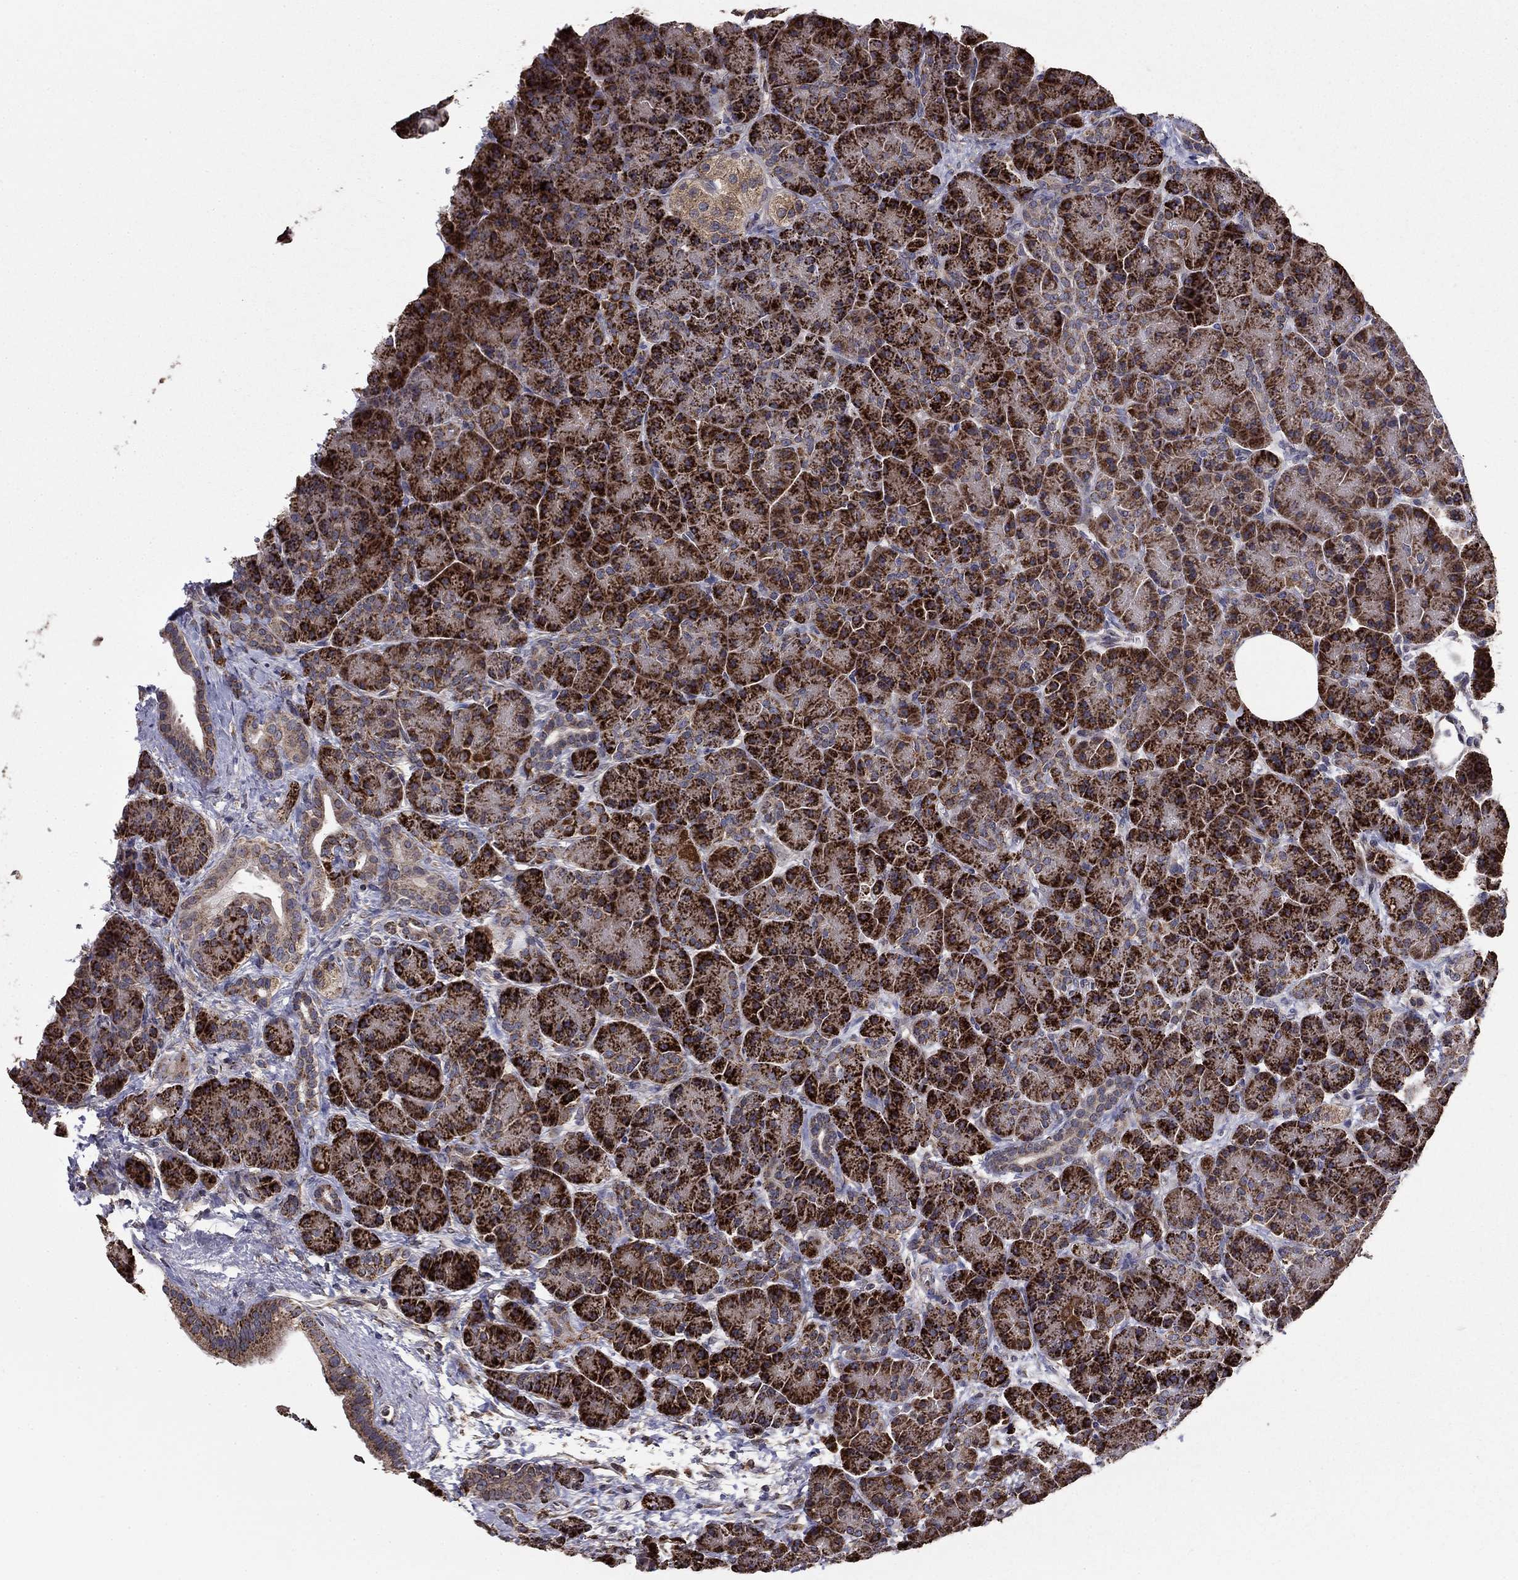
{"staining": {"intensity": "strong", "quantity": ">75%", "location": "cytoplasmic/membranous"}, "tissue": "pancreas", "cell_type": "Exocrine glandular cells", "image_type": "normal", "snomed": [{"axis": "morphology", "description": "Normal tissue, NOS"}, {"axis": "topography", "description": "Pancreas"}], "caption": "Strong cytoplasmic/membranous staining for a protein is present in about >75% of exocrine glandular cells of benign pancreas using immunohistochemistry (IHC).", "gene": "NKIRAS1", "patient": {"sex": "female", "age": 63}}